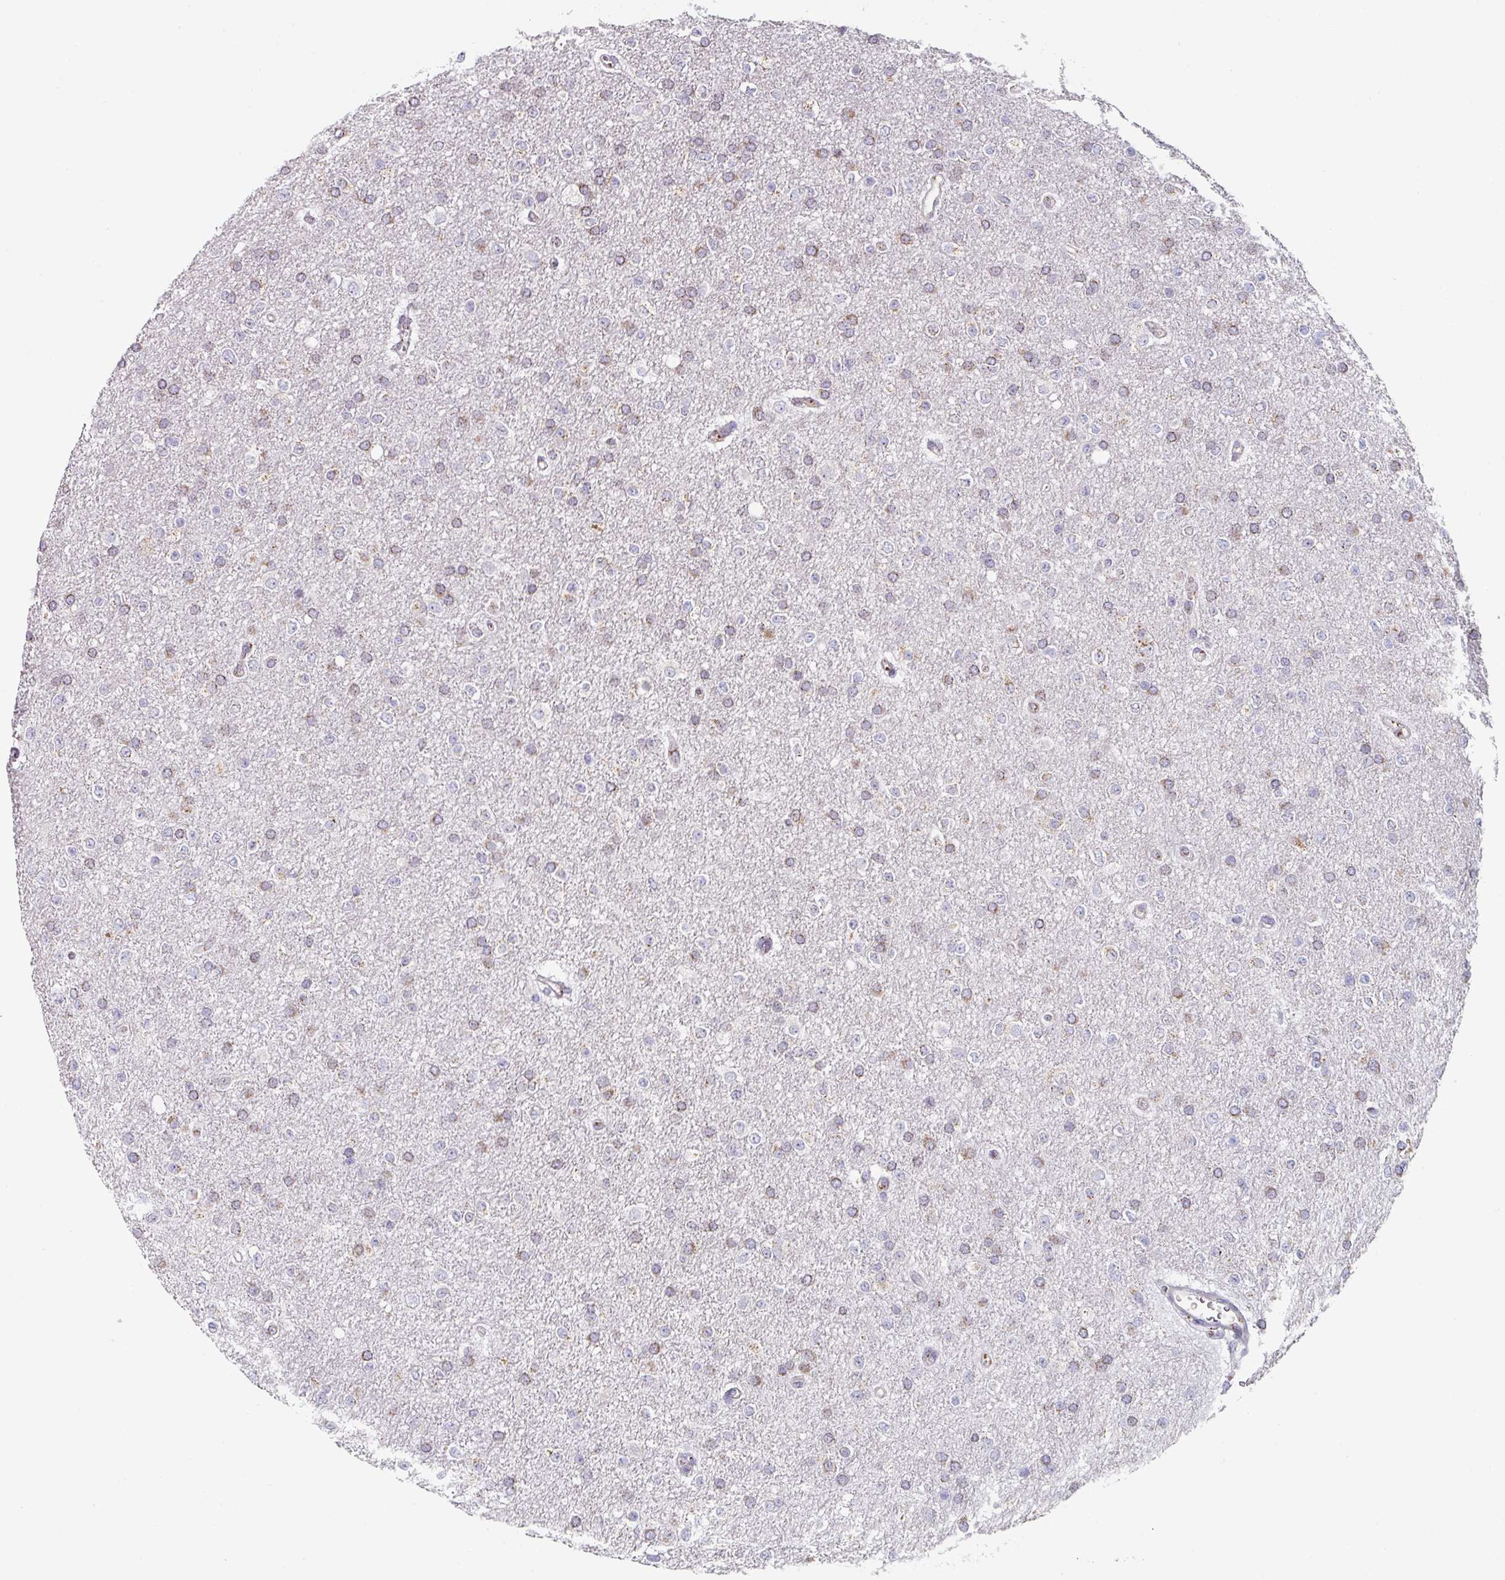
{"staining": {"intensity": "moderate", "quantity": "25%-75%", "location": "cytoplasmic/membranous"}, "tissue": "glioma", "cell_type": "Tumor cells", "image_type": "cancer", "snomed": [{"axis": "morphology", "description": "Glioma, malignant, Low grade"}, {"axis": "topography", "description": "Brain"}], "caption": "A micrograph of human glioma stained for a protein exhibits moderate cytoplasmic/membranous brown staining in tumor cells. The staining was performed using DAB to visualize the protein expression in brown, while the nuclei were stained in blue with hematoxylin (Magnification: 20x).", "gene": "CCDC85B", "patient": {"sex": "female", "age": 34}}